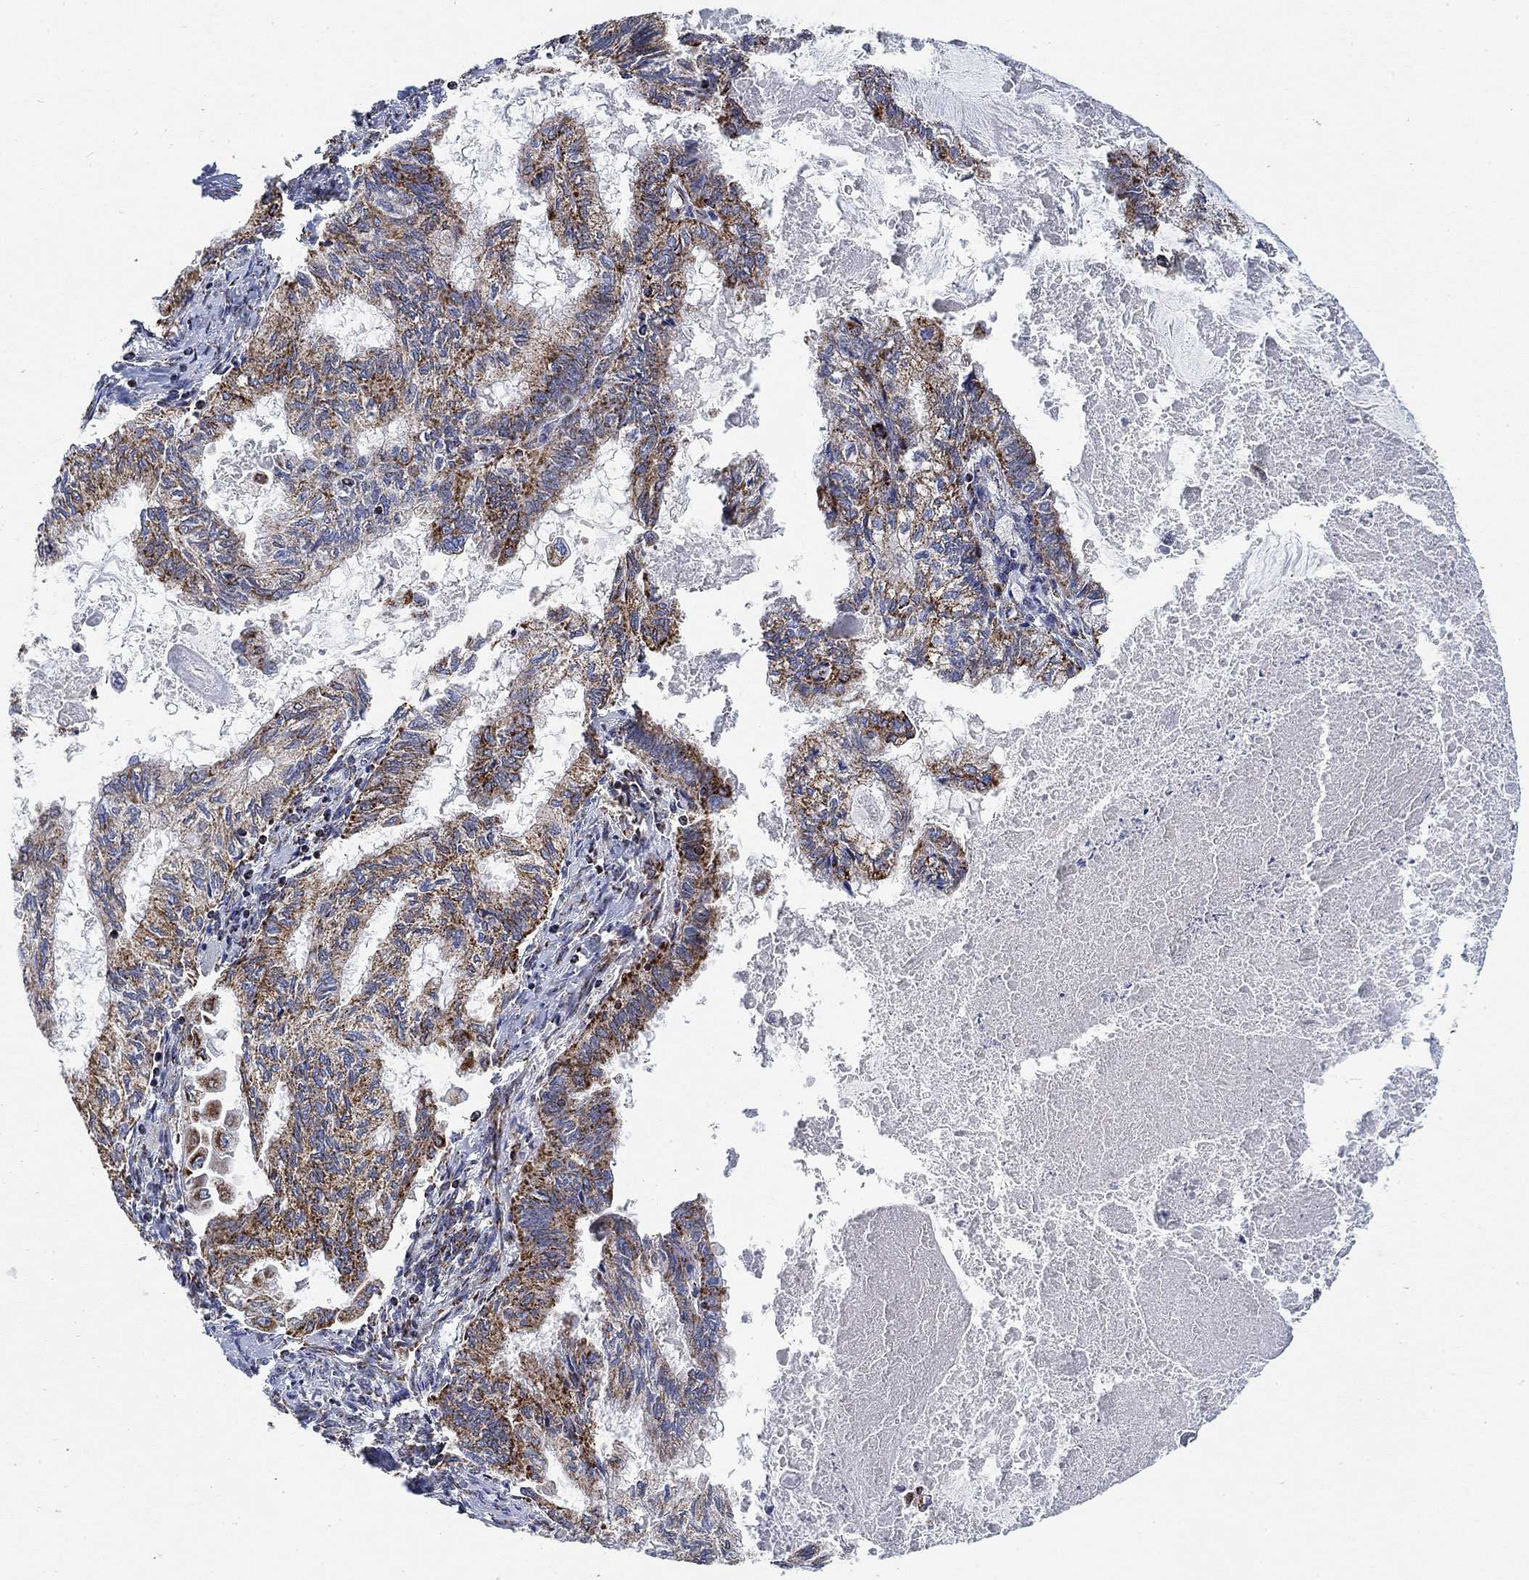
{"staining": {"intensity": "moderate", "quantity": "25%-75%", "location": "cytoplasmic/membranous"}, "tissue": "endometrial cancer", "cell_type": "Tumor cells", "image_type": "cancer", "snomed": [{"axis": "morphology", "description": "Adenocarcinoma, NOS"}, {"axis": "topography", "description": "Endometrium"}], "caption": "Moderate cytoplasmic/membranous protein staining is identified in approximately 25%-75% of tumor cells in endometrial cancer.", "gene": "NDUFS3", "patient": {"sex": "female", "age": 86}}